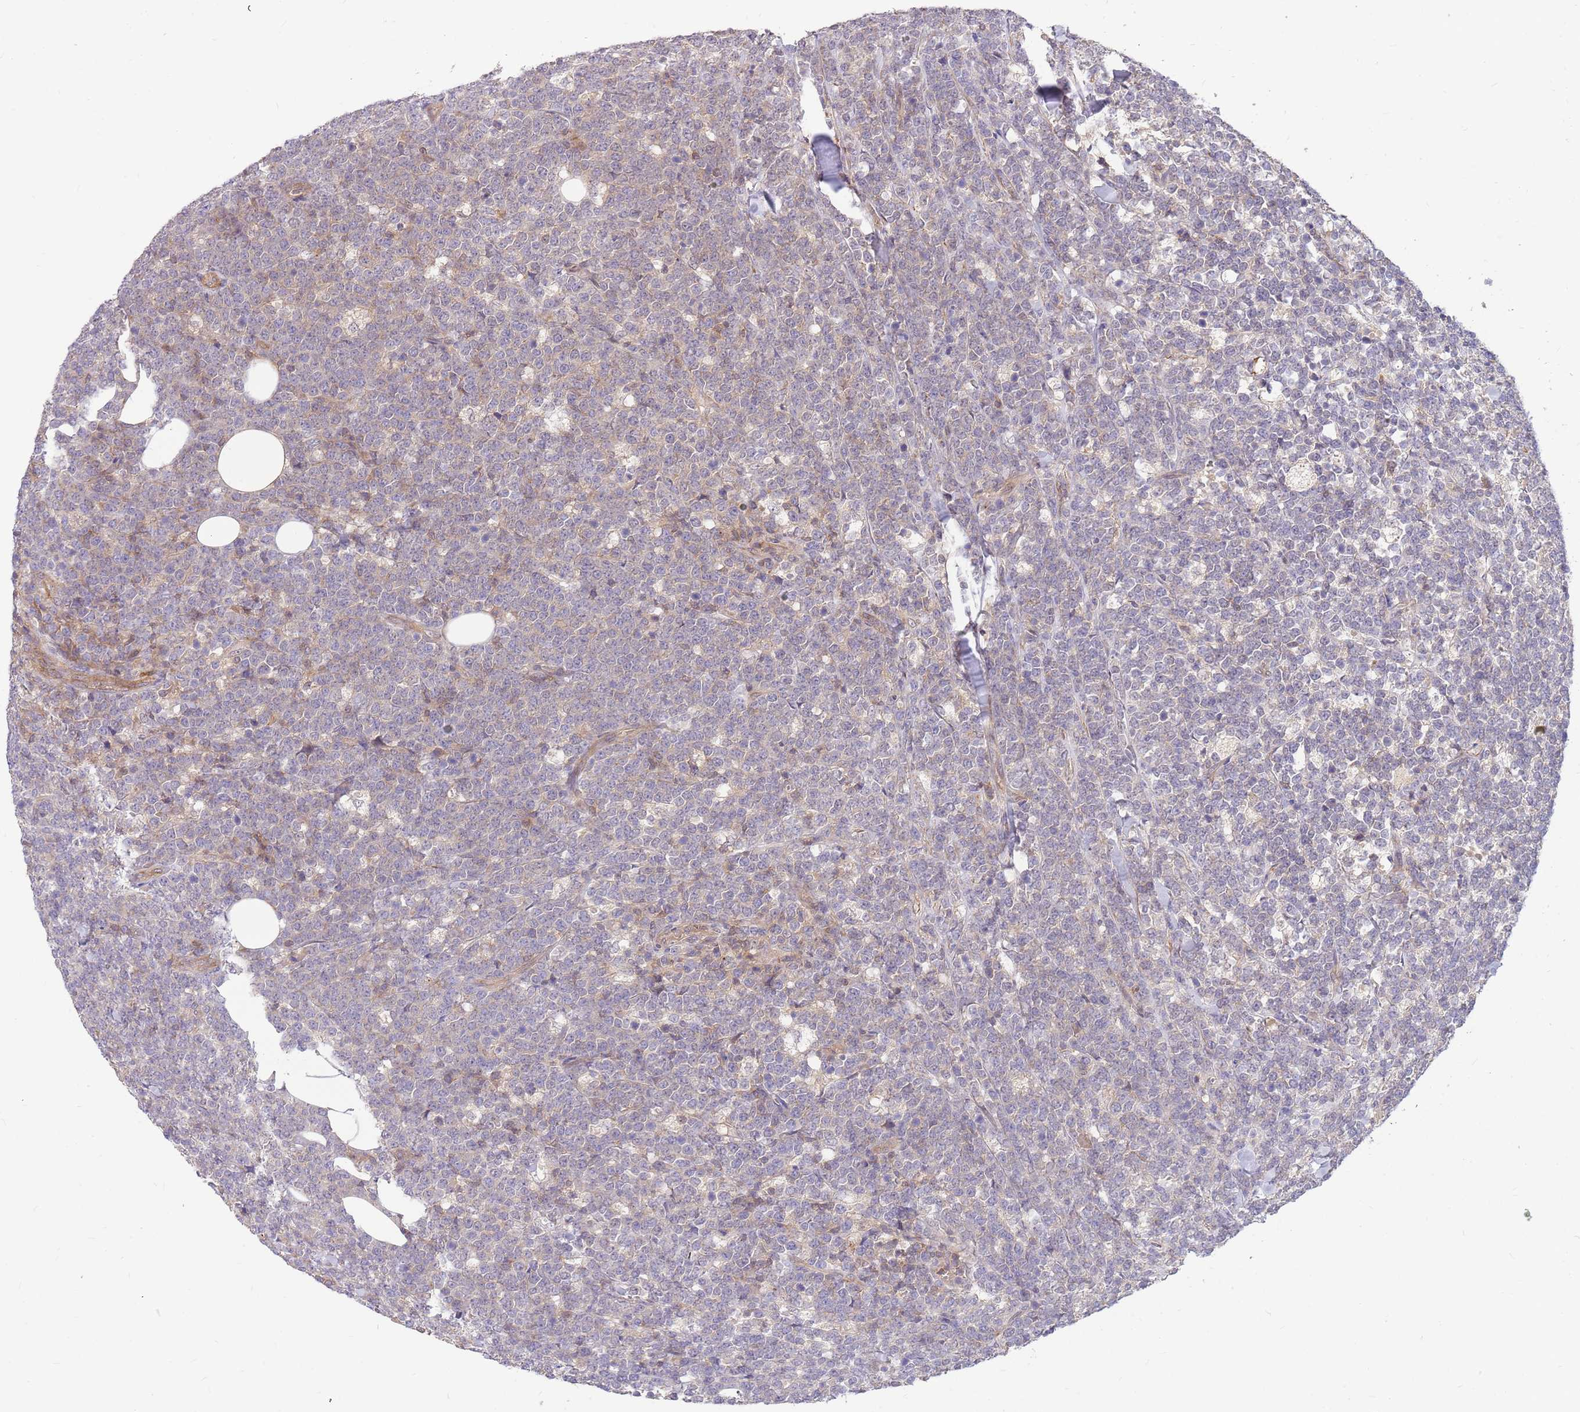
{"staining": {"intensity": "negative", "quantity": "none", "location": "none"}, "tissue": "lymphoma", "cell_type": "Tumor cells", "image_type": "cancer", "snomed": [{"axis": "morphology", "description": "Malignant lymphoma, non-Hodgkin's type, High grade"}, {"axis": "topography", "description": "Small intestine"}], "caption": "Tumor cells are negative for brown protein staining in malignant lymphoma, non-Hodgkin's type (high-grade). The staining was performed using DAB (3,3'-diaminobenzidine) to visualize the protein expression in brown, while the nuclei were stained in blue with hematoxylin (Magnification: 20x).", "gene": "MVD", "patient": {"sex": "male", "age": 8}}